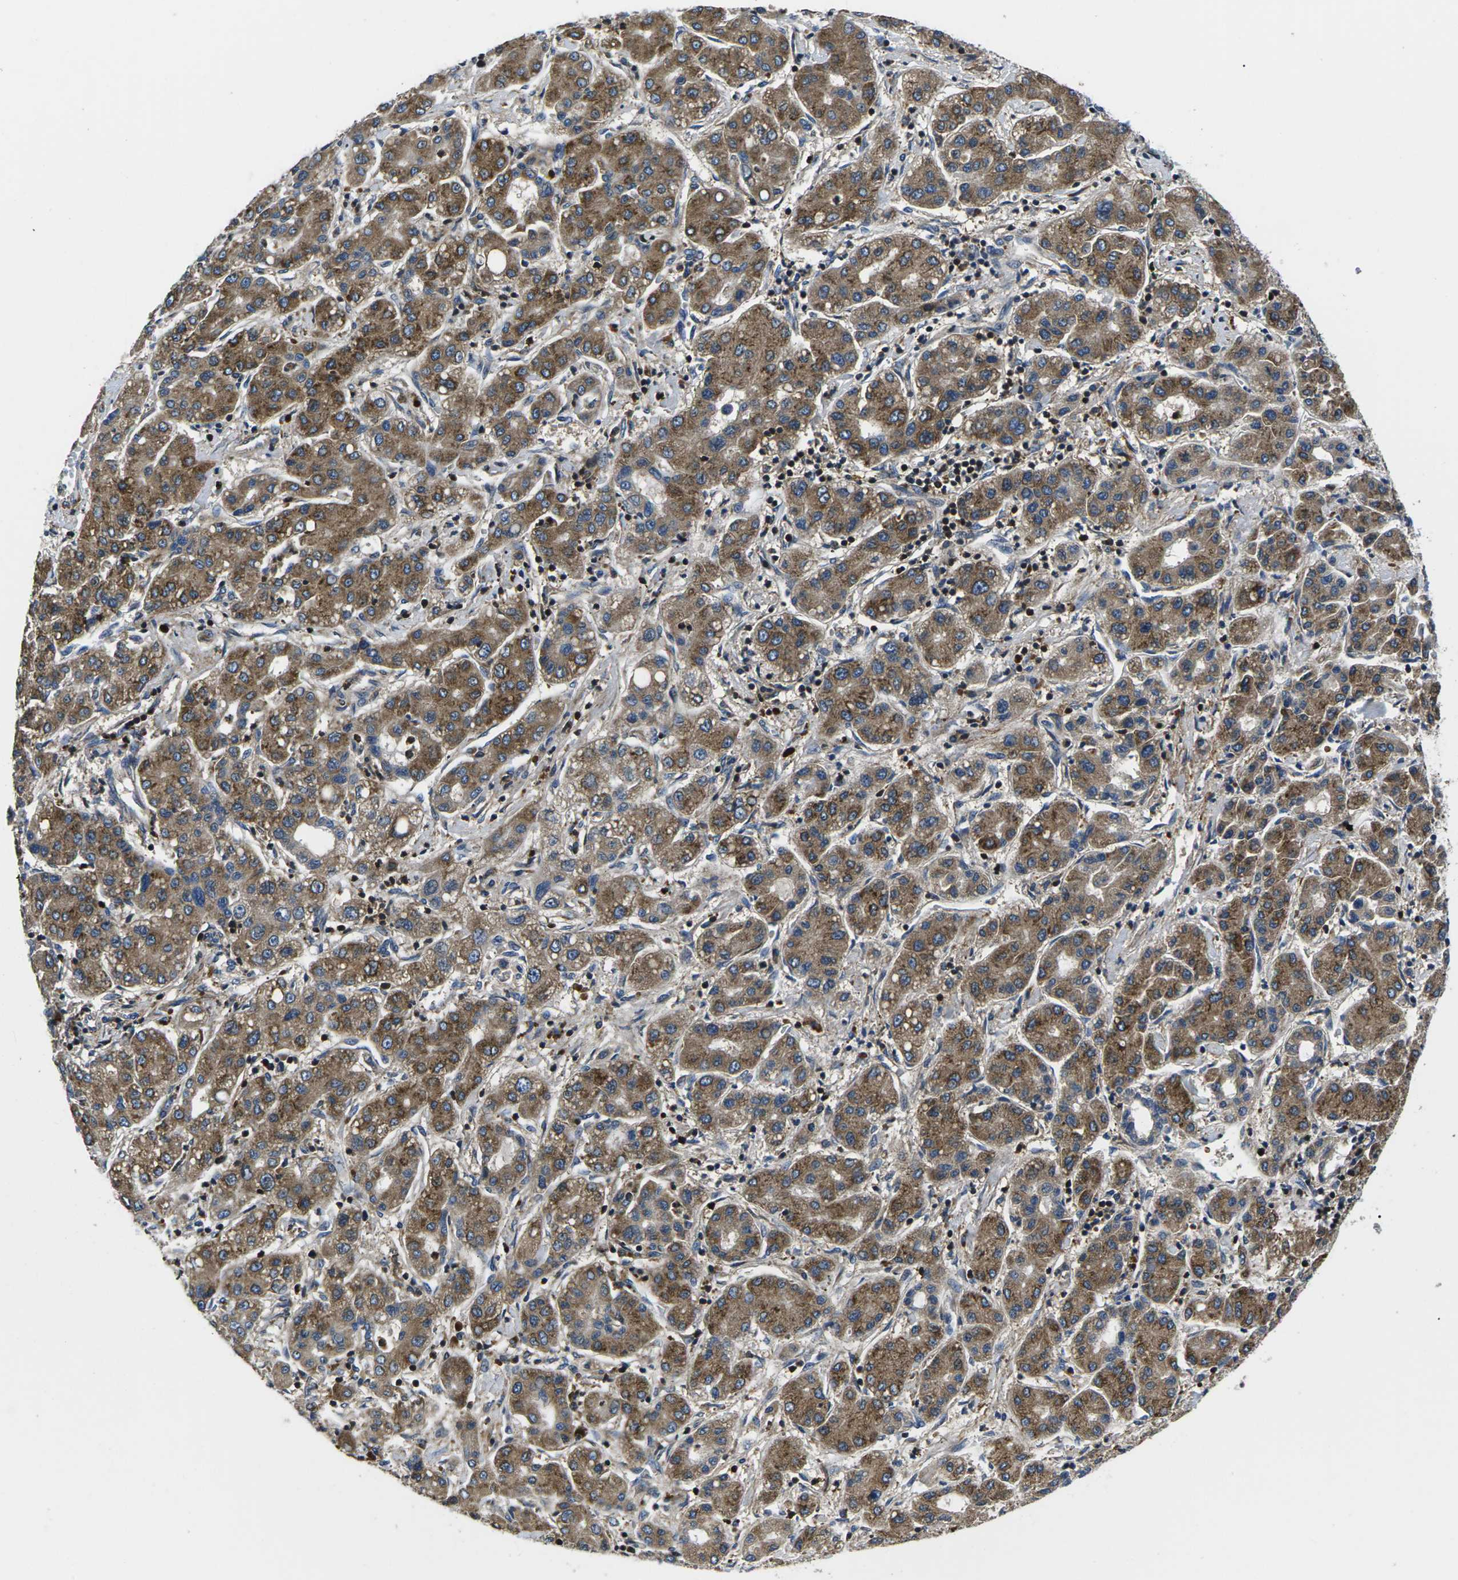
{"staining": {"intensity": "moderate", "quantity": ">75%", "location": "cytoplasmic/membranous"}, "tissue": "liver cancer", "cell_type": "Tumor cells", "image_type": "cancer", "snomed": [{"axis": "morphology", "description": "Carcinoma, Hepatocellular, NOS"}, {"axis": "topography", "description": "Liver"}], "caption": "Hepatocellular carcinoma (liver) stained with IHC displays moderate cytoplasmic/membranous staining in approximately >75% of tumor cells.", "gene": "PLCE1", "patient": {"sex": "male", "age": 65}}